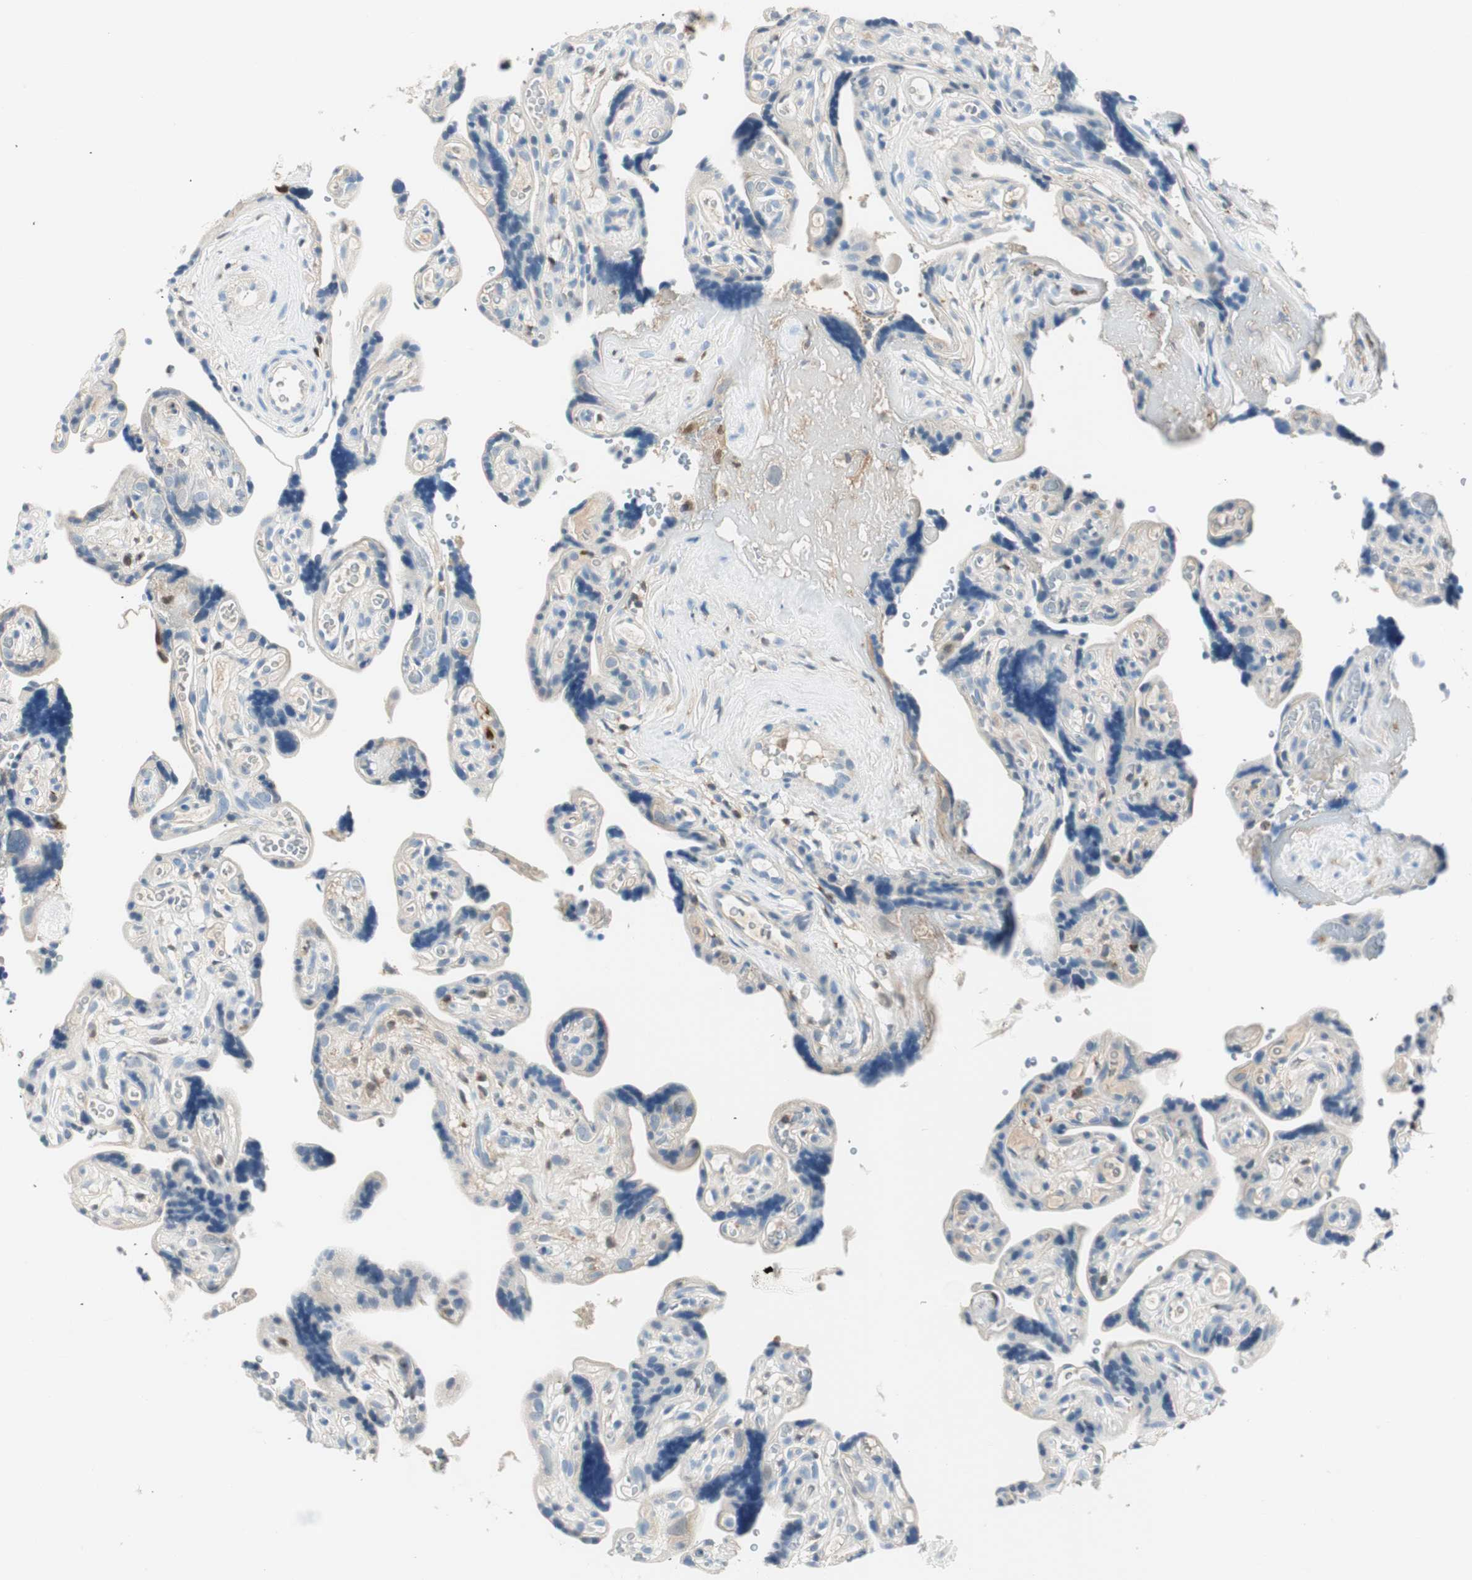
{"staining": {"intensity": "weak", "quantity": "<25%", "location": "cytoplasmic/membranous"}, "tissue": "placenta", "cell_type": "Decidual cells", "image_type": "normal", "snomed": [{"axis": "morphology", "description": "Normal tissue, NOS"}, {"axis": "topography", "description": "Placenta"}], "caption": "DAB immunohistochemical staining of unremarkable human placenta displays no significant positivity in decidual cells.", "gene": "COTL1", "patient": {"sex": "female", "age": 30}}